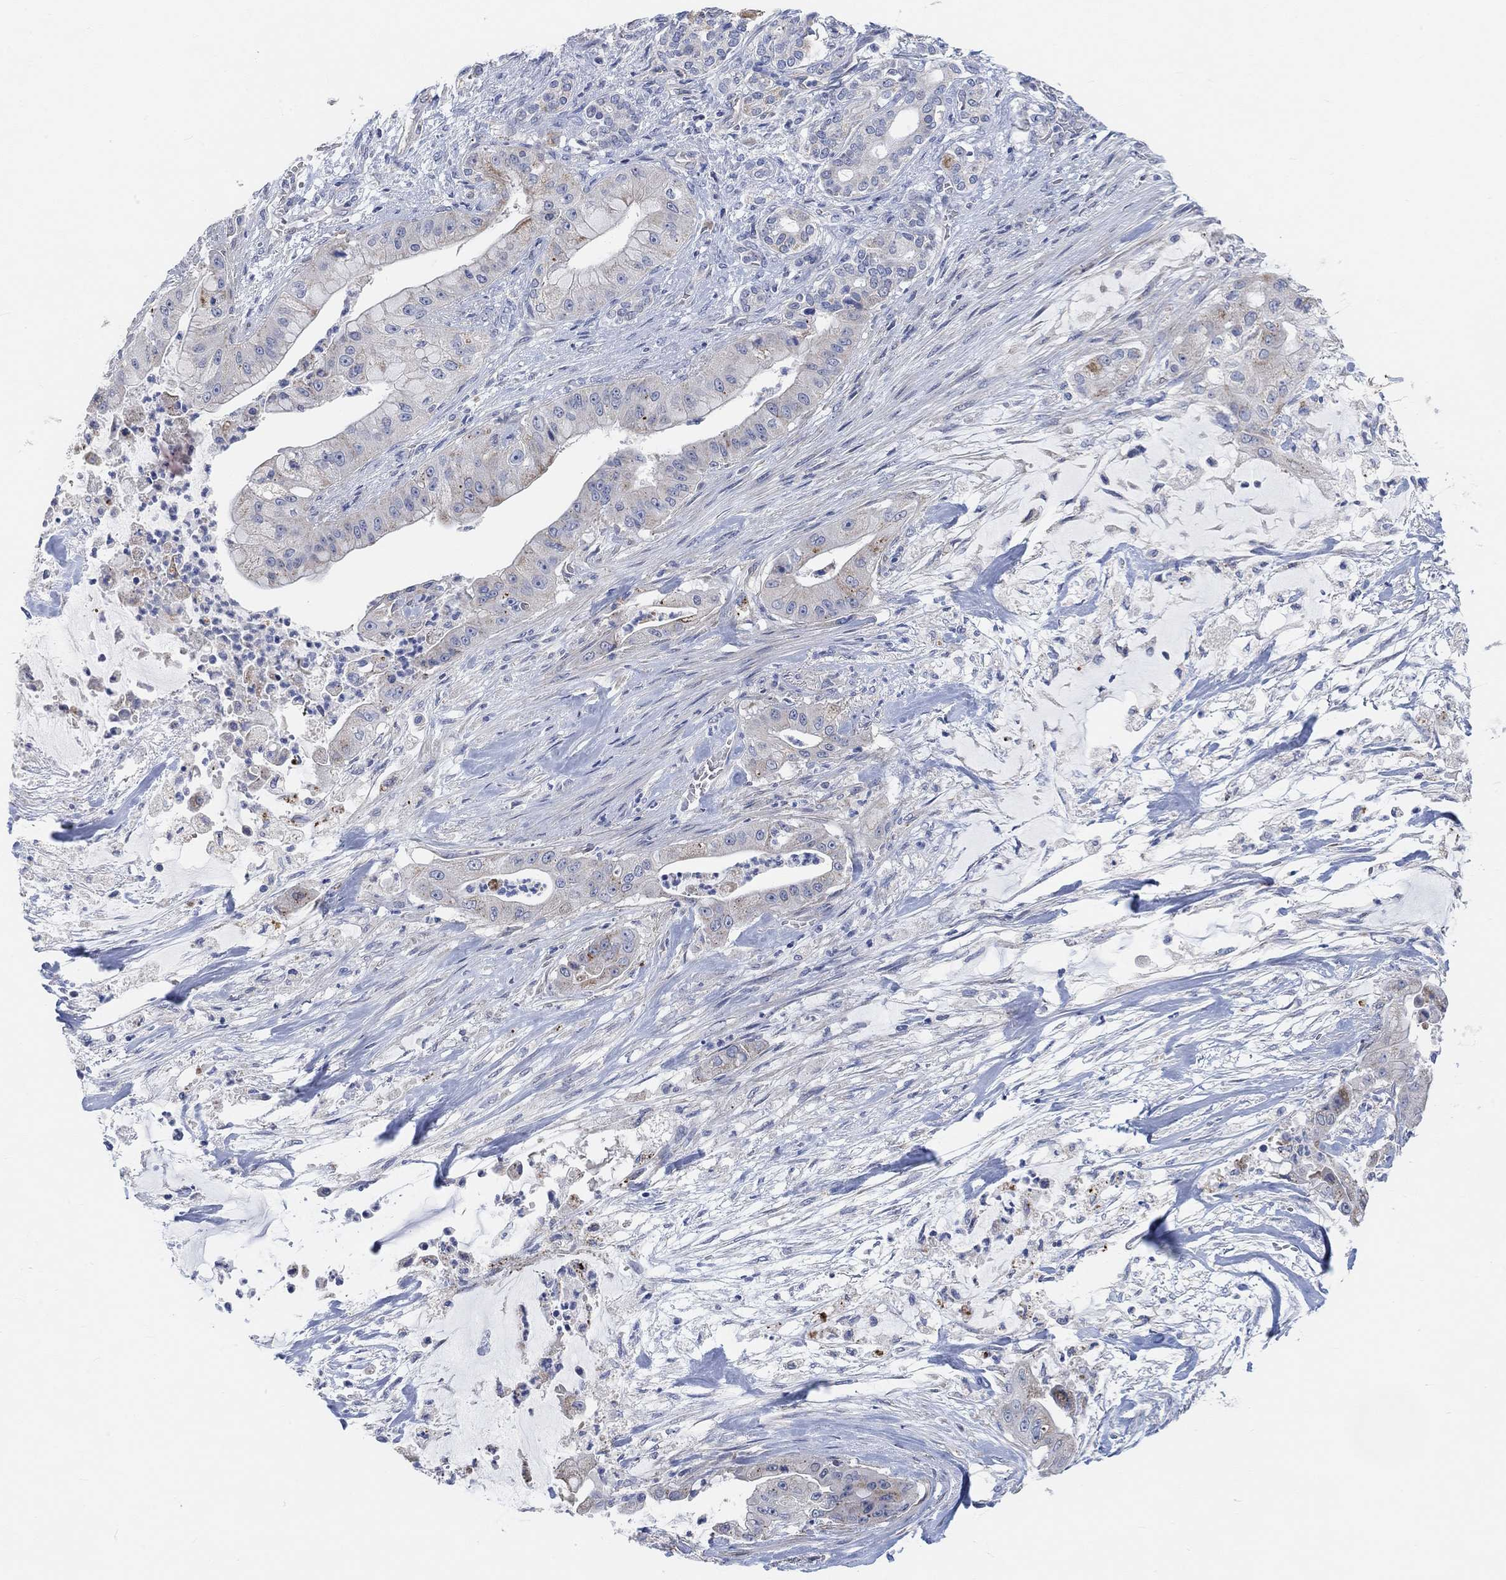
{"staining": {"intensity": "moderate", "quantity": "<25%", "location": "cytoplasmic/membranous"}, "tissue": "pancreatic cancer", "cell_type": "Tumor cells", "image_type": "cancer", "snomed": [{"axis": "morphology", "description": "Normal tissue, NOS"}, {"axis": "morphology", "description": "Inflammation, NOS"}, {"axis": "morphology", "description": "Adenocarcinoma, NOS"}, {"axis": "topography", "description": "Pancreas"}], "caption": "Tumor cells exhibit moderate cytoplasmic/membranous expression in about <25% of cells in pancreatic cancer (adenocarcinoma). The protein of interest is stained brown, and the nuclei are stained in blue (DAB (3,3'-diaminobenzidine) IHC with brightfield microscopy, high magnification).", "gene": "HCRTR1", "patient": {"sex": "male", "age": 57}}